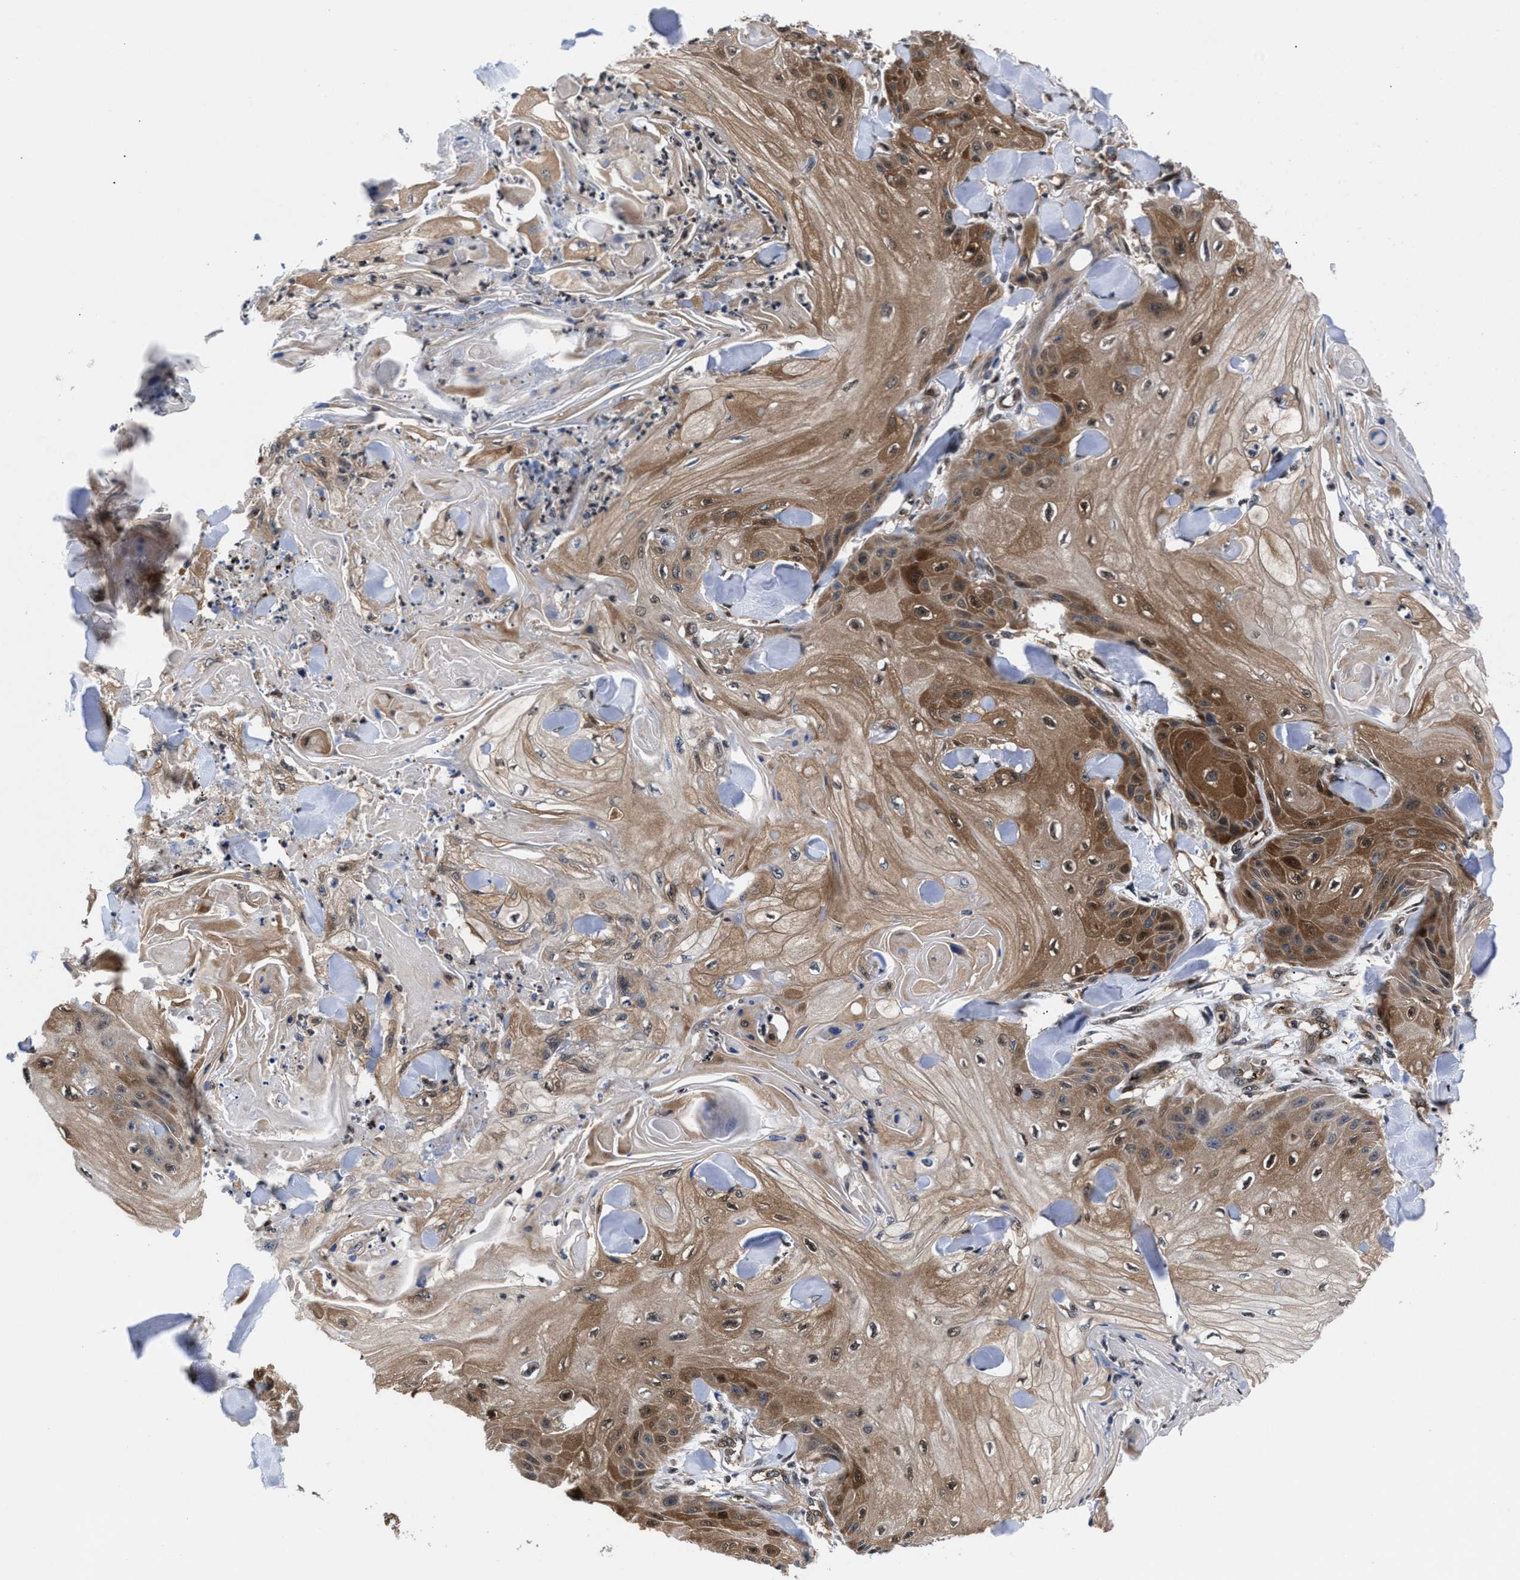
{"staining": {"intensity": "moderate", "quantity": ">75%", "location": "cytoplasmic/membranous"}, "tissue": "skin cancer", "cell_type": "Tumor cells", "image_type": "cancer", "snomed": [{"axis": "morphology", "description": "Squamous cell carcinoma, NOS"}, {"axis": "topography", "description": "Skin"}], "caption": "Protein staining displays moderate cytoplasmic/membranous positivity in about >75% of tumor cells in skin cancer (squamous cell carcinoma).", "gene": "ACLY", "patient": {"sex": "male", "age": 74}}